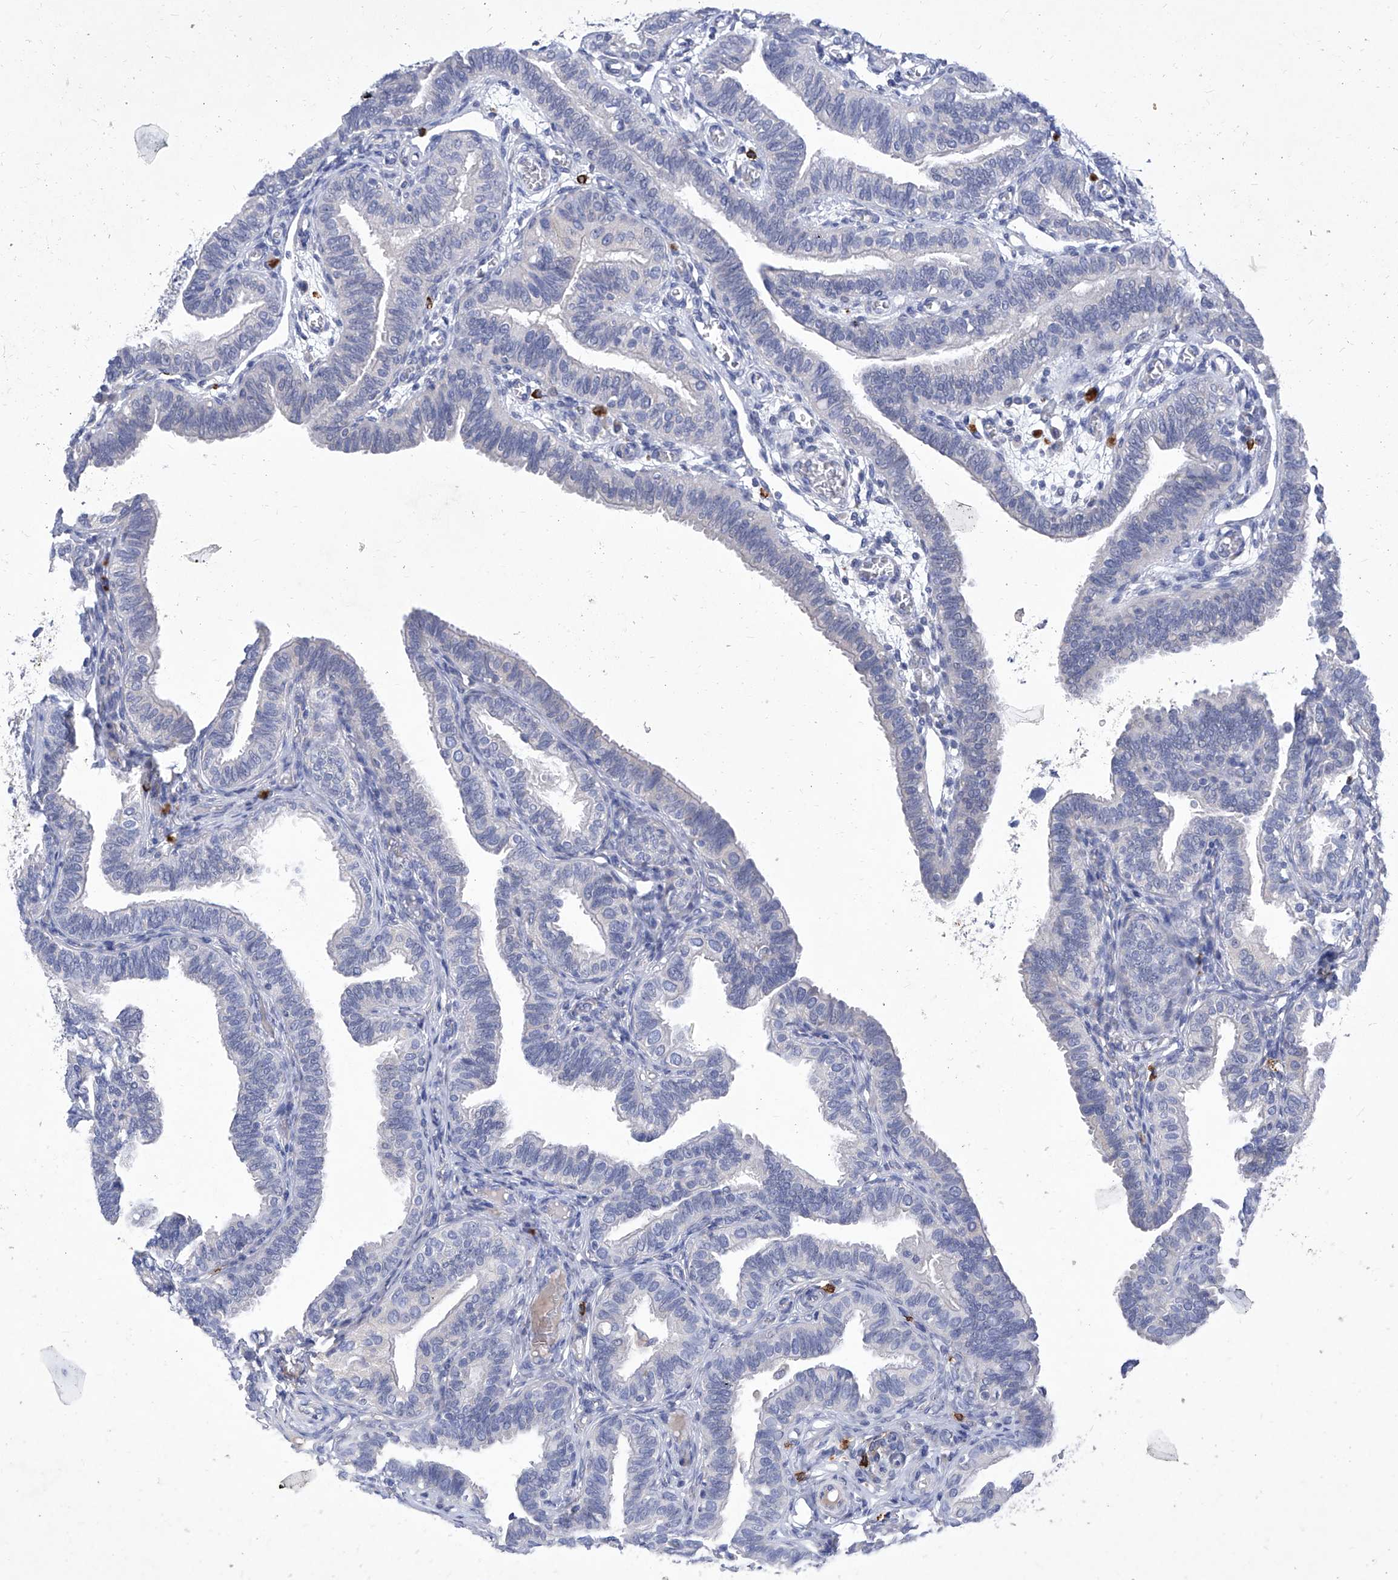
{"staining": {"intensity": "negative", "quantity": "none", "location": "none"}, "tissue": "fallopian tube", "cell_type": "Glandular cells", "image_type": "normal", "snomed": [{"axis": "morphology", "description": "Normal tissue, NOS"}, {"axis": "topography", "description": "Fallopian tube"}], "caption": "This is an immunohistochemistry photomicrograph of normal fallopian tube. There is no positivity in glandular cells.", "gene": "IFNL2", "patient": {"sex": "female", "age": 39}}